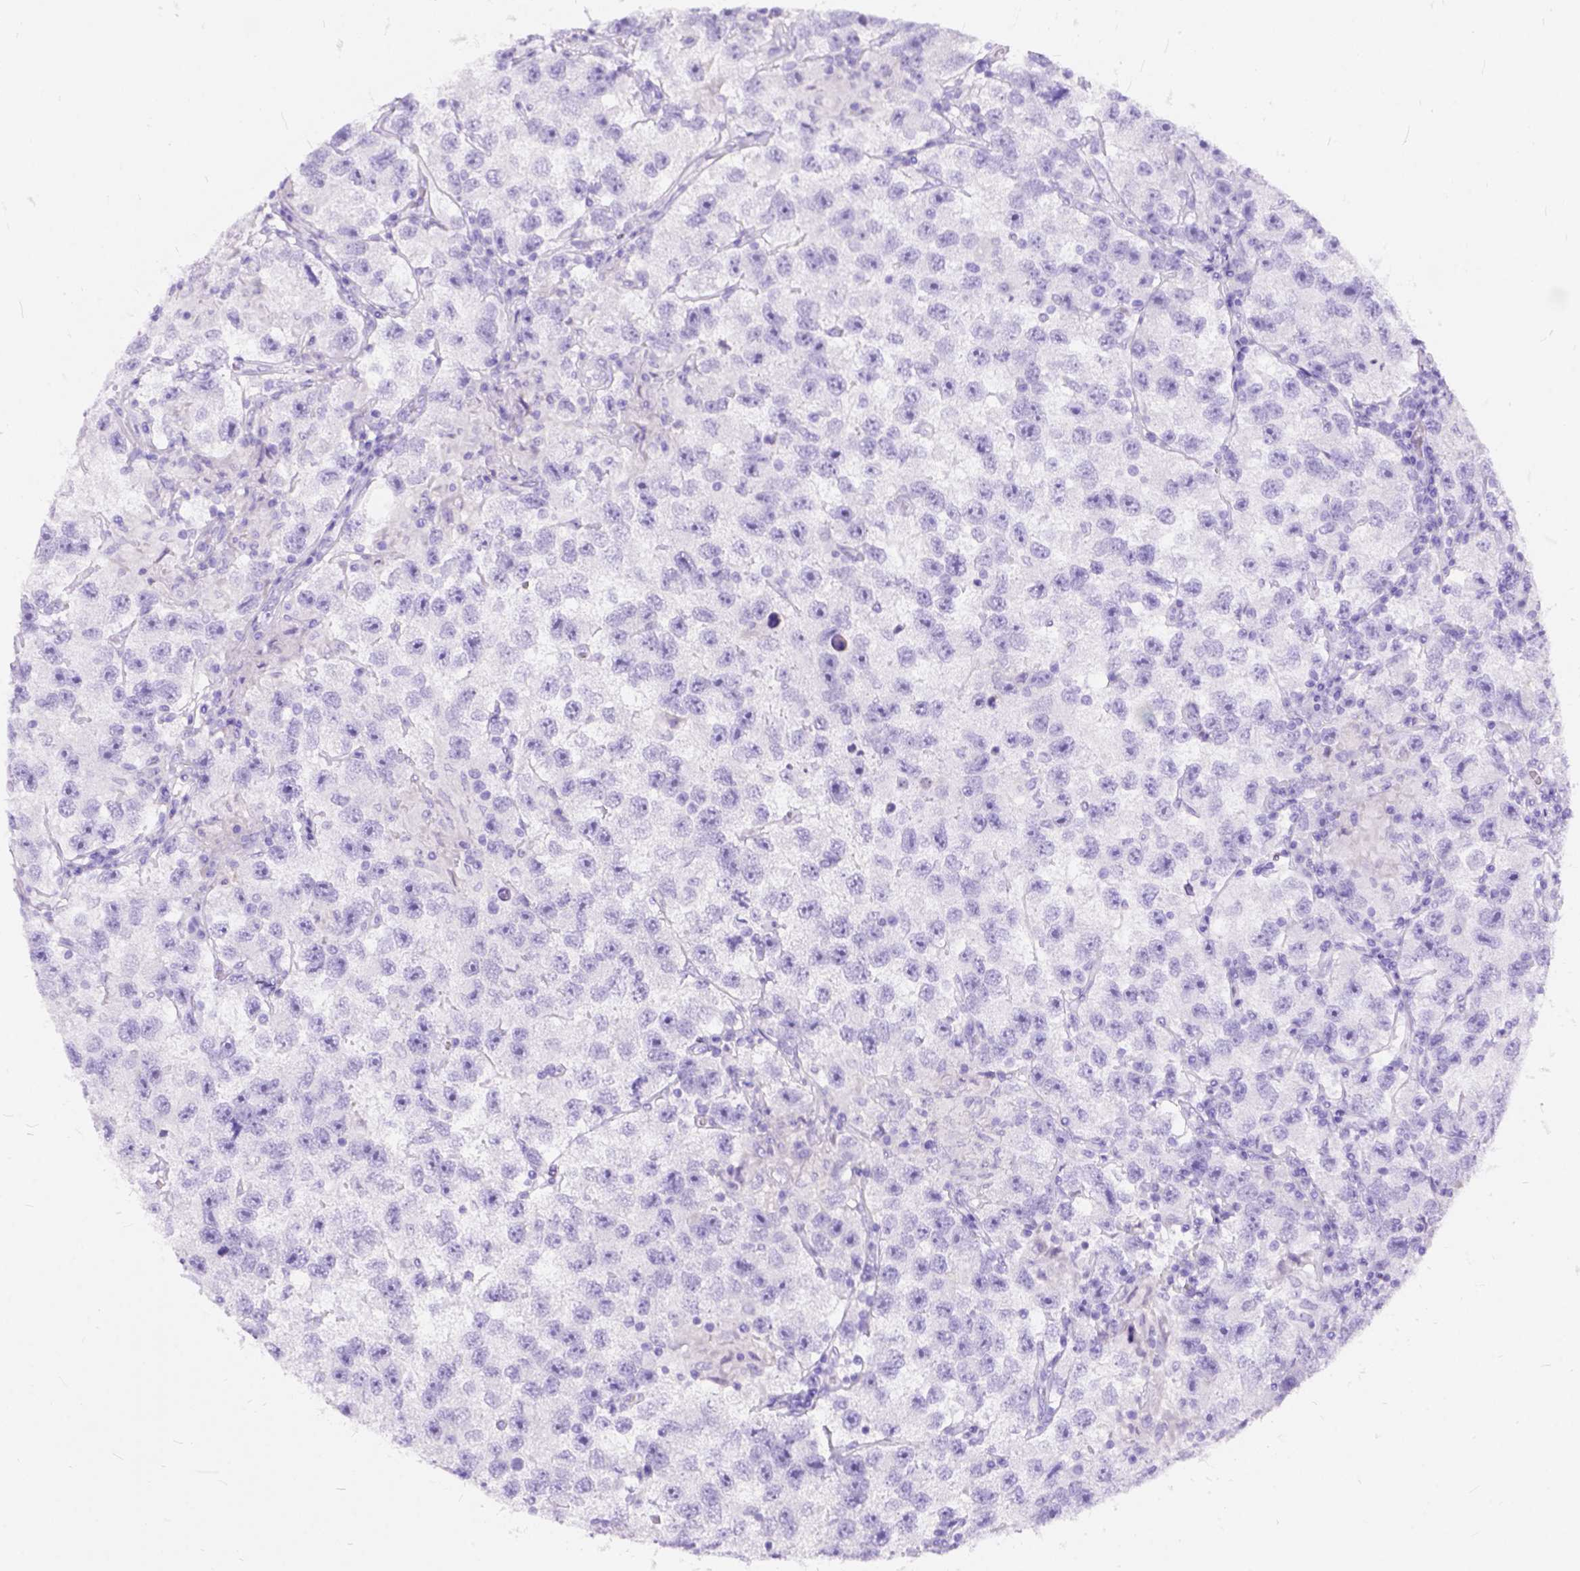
{"staining": {"intensity": "negative", "quantity": "none", "location": "none"}, "tissue": "testis cancer", "cell_type": "Tumor cells", "image_type": "cancer", "snomed": [{"axis": "morphology", "description": "Seminoma, NOS"}, {"axis": "topography", "description": "Testis"}], "caption": "This is a image of IHC staining of testis cancer, which shows no positivity in tumor cells.", "gene": "C1QTNF3", "patient": {"sex": "male", "age": 26}}